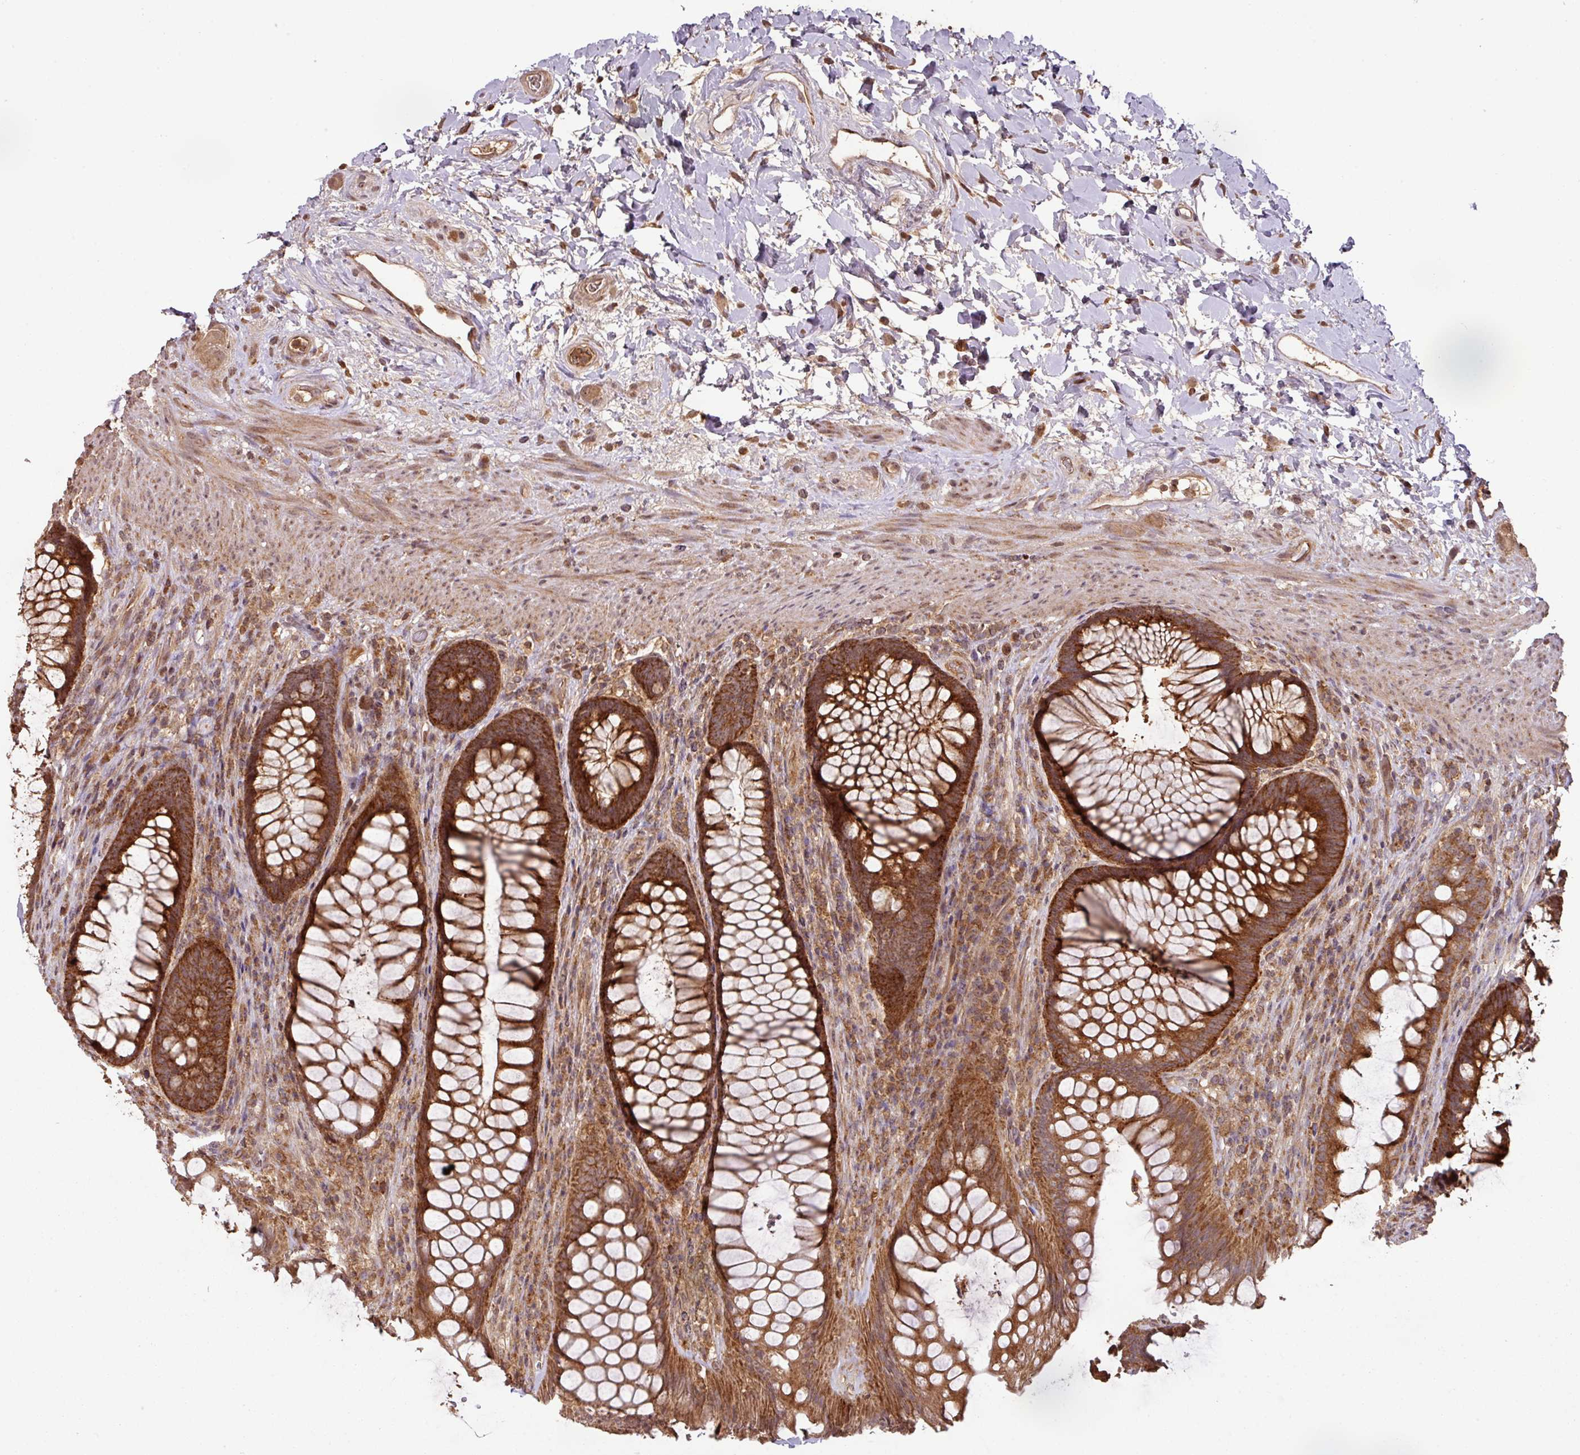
{"staining": {"intensity": "strong", "quantity": ">75%", "location": "cytoplasmic/membranous"}, "tissue": "rectum", "cell_type": "Glandular cells", "image_type": "normal", "snomed": [{"axis": "morphology", "description": "Normal tissue, NOS"}, {"axis": "topography", "description": "Rectum"}], "caption": "Glandular cells reveal high levels of strong cytoplasmic/membranous positivity in approximately >75% of cells in benign rectum.", "gene": "MRRF", "patient": {"sex": "male", "age": 53}}